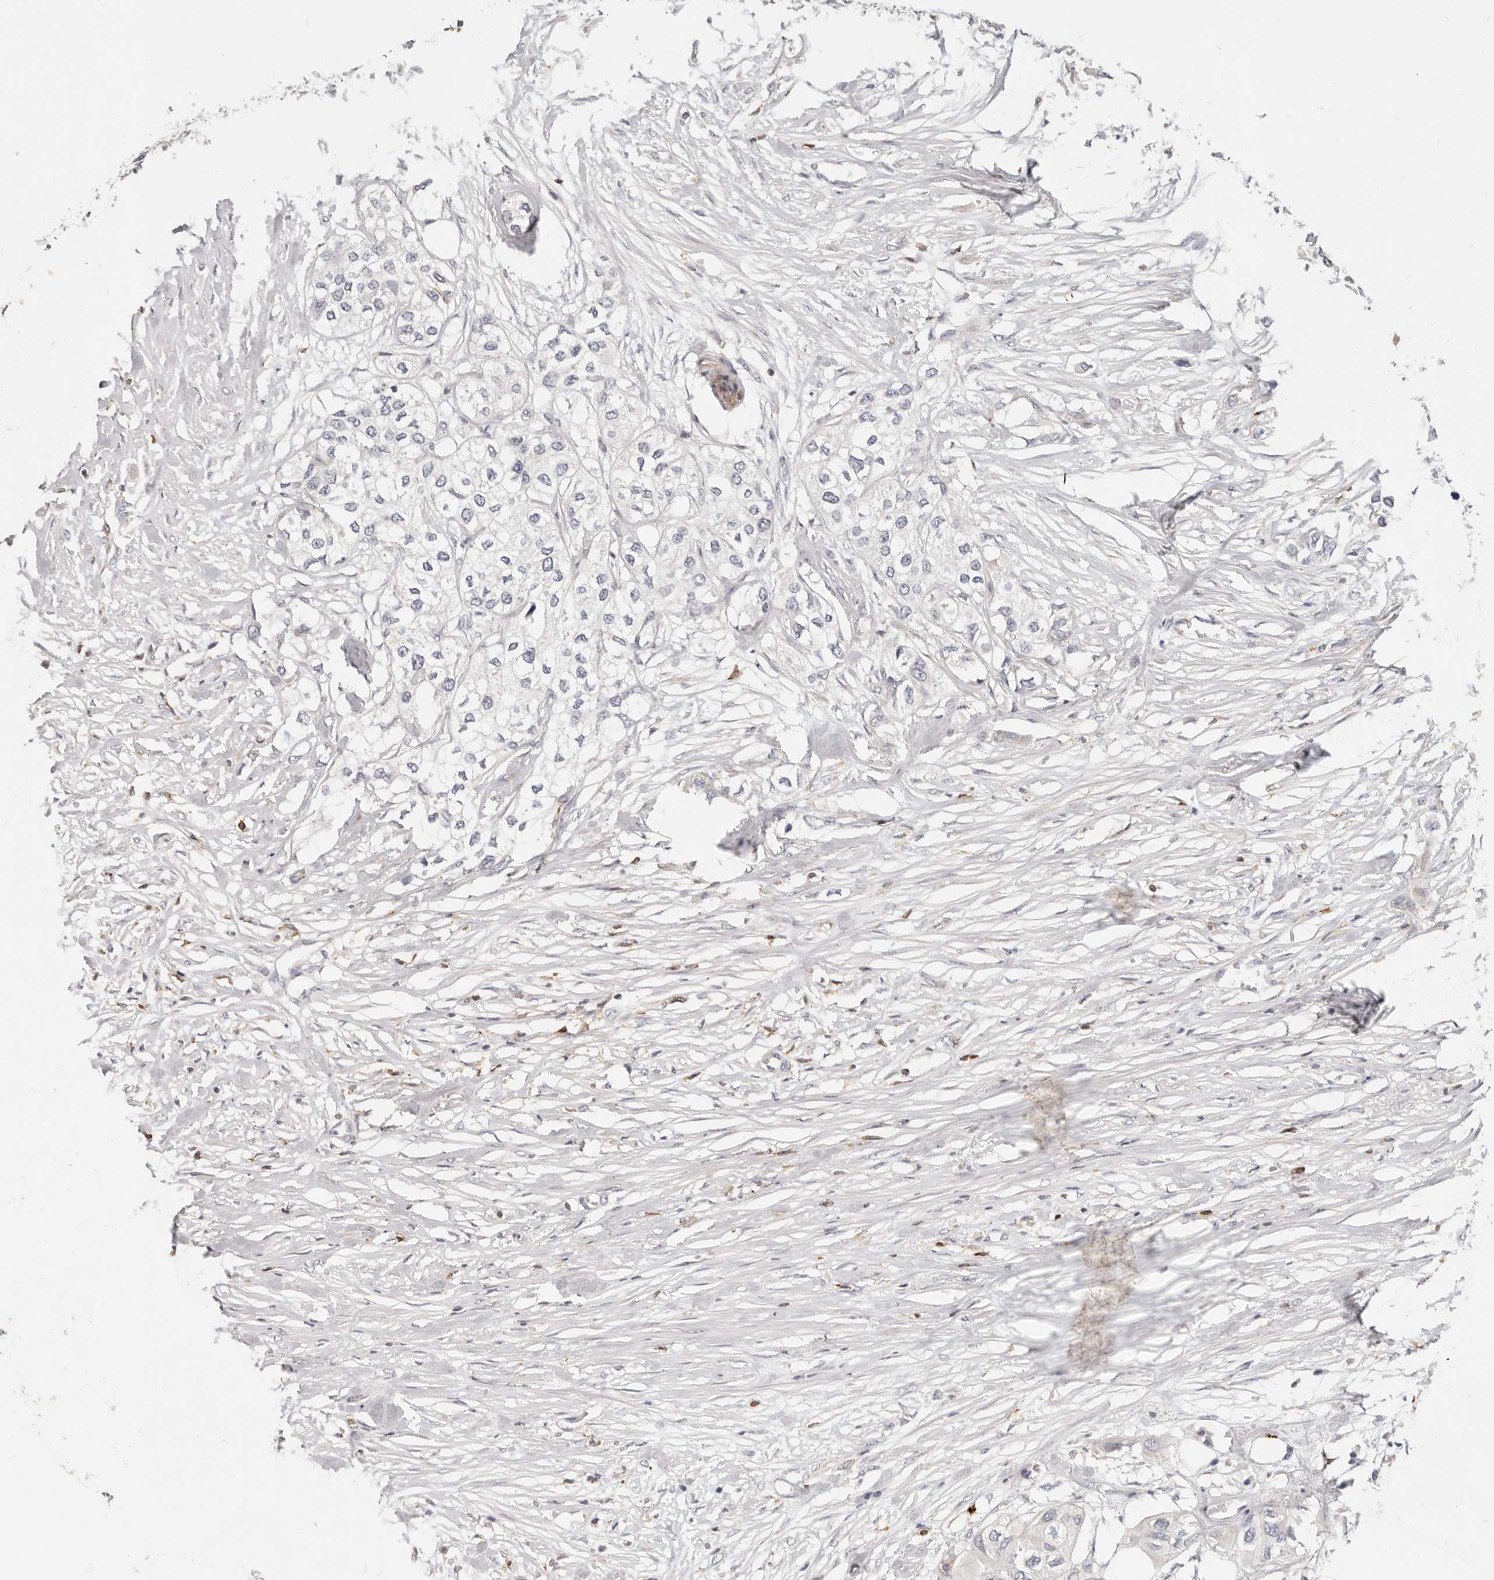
{"staining": {"intensity": "negative", "quantity": "none", "location": "none"}, "tissue": "urothelial cancer", "cell_type": "Tumor cells", "image_type": "cancer", "snomed": [{"axis": "morphology", "description": "Urothelial carcinoma, High grade"}, {"axis": "topography", "description": "Urinary bladder"}], "caption": "An immunohistochemistry (IHC) photomicrograph of urothelial cancer is shown. There is no staining in tumor cells of urothelial cancer.", "gene": "TMEM63B", "patient": {"sex": "male", "age": 64}}